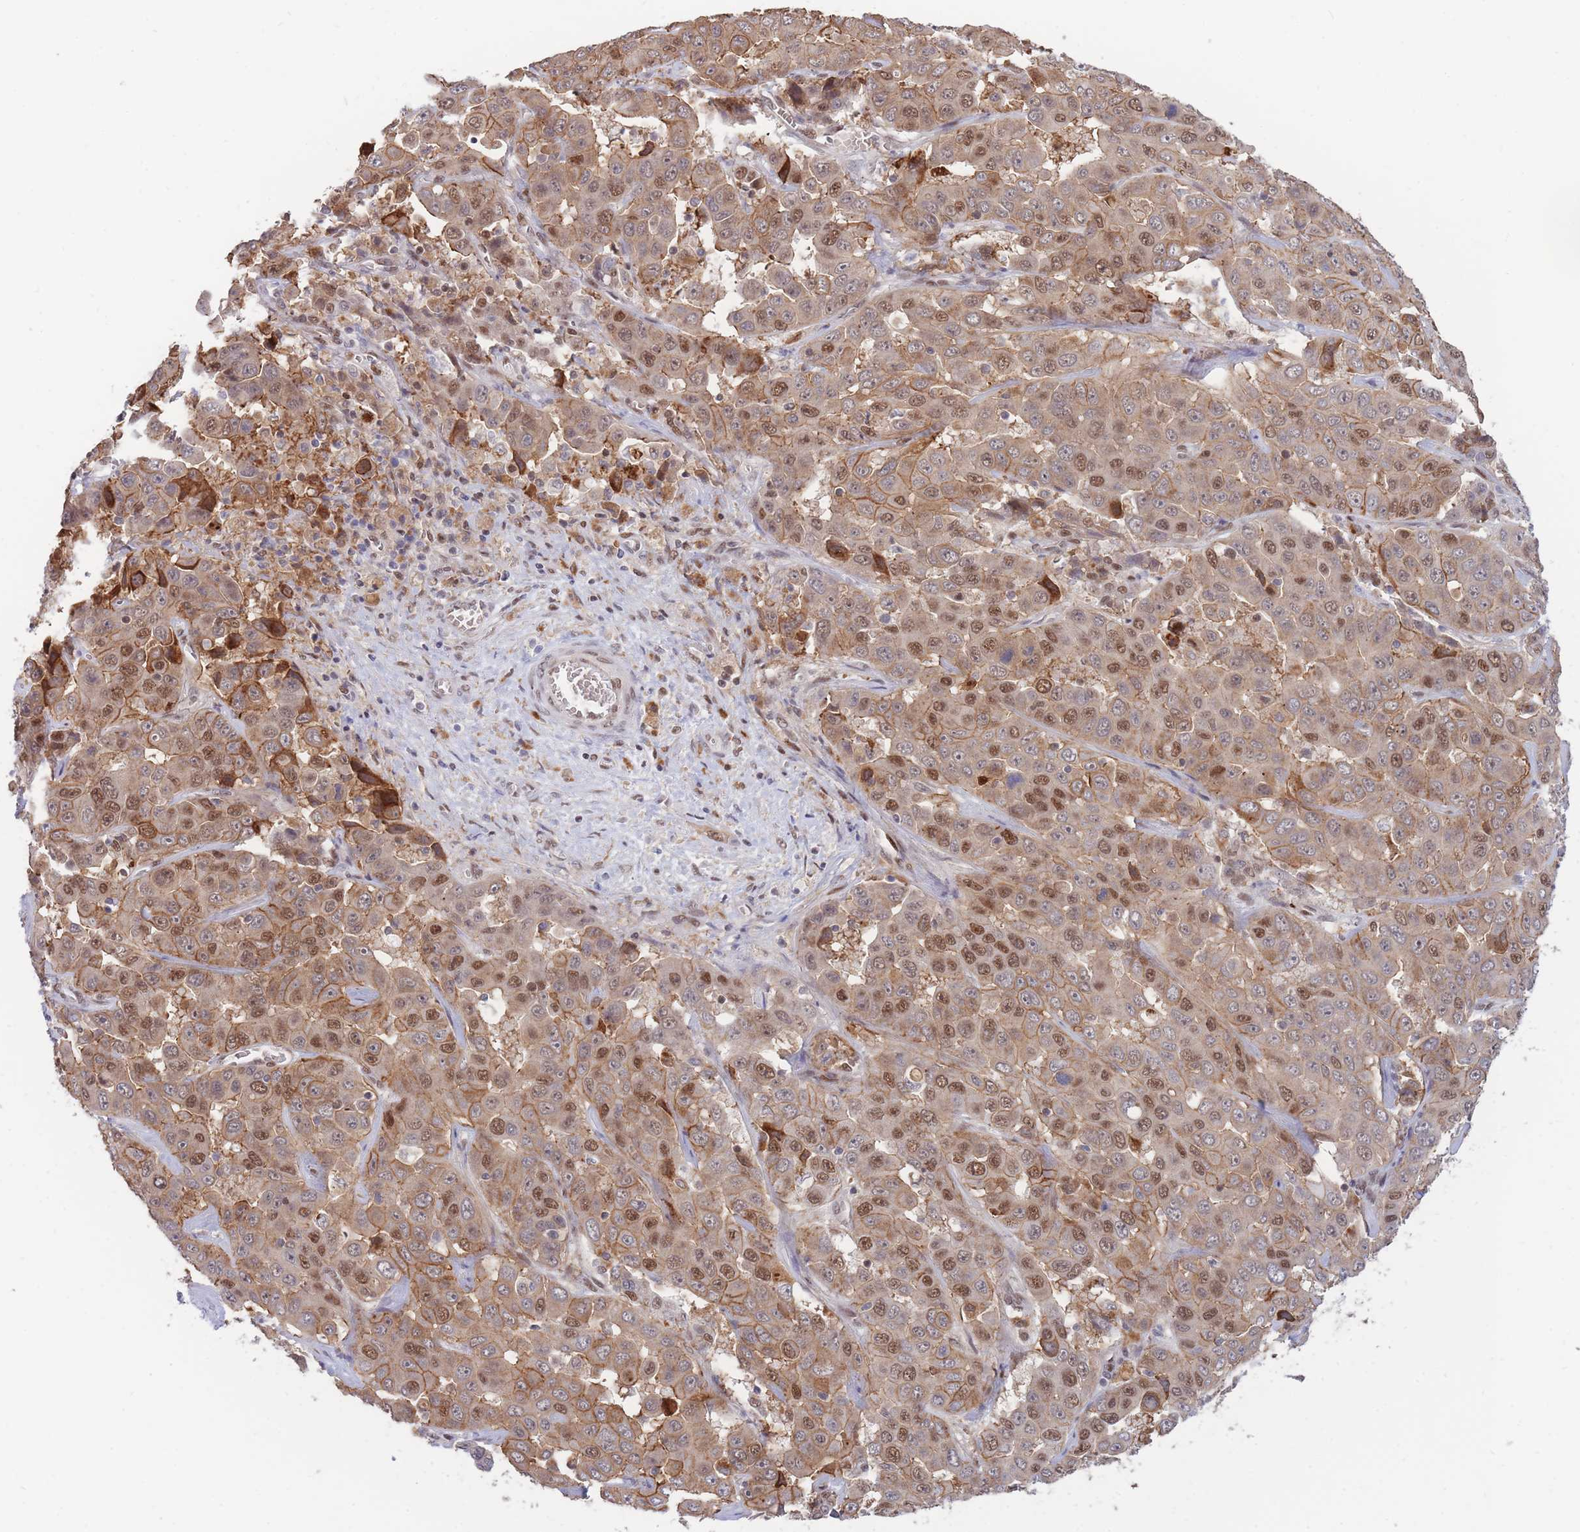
{"staining": {"intensity": "moderate", "quantity": ">75%", "location": "cytoplasmic/membranous,nuclear"}, "tissue": "liver cancer", "cell_type": "Tumor cells", "image_type": "cancer", "snomed": [{"axis": "morphology", "description": "Cholangiocarcinoma"}, {"axis": "topography", "description": "Liver"}], "caption": "Liver cancer stained with a brown dye exhibits moderate cytoplasmic/membranous and nuclear positive expression in approximately >75% of tumor cells.", "gene": "BOD1L1", "patient": {"sex": "female", "age": 52}}